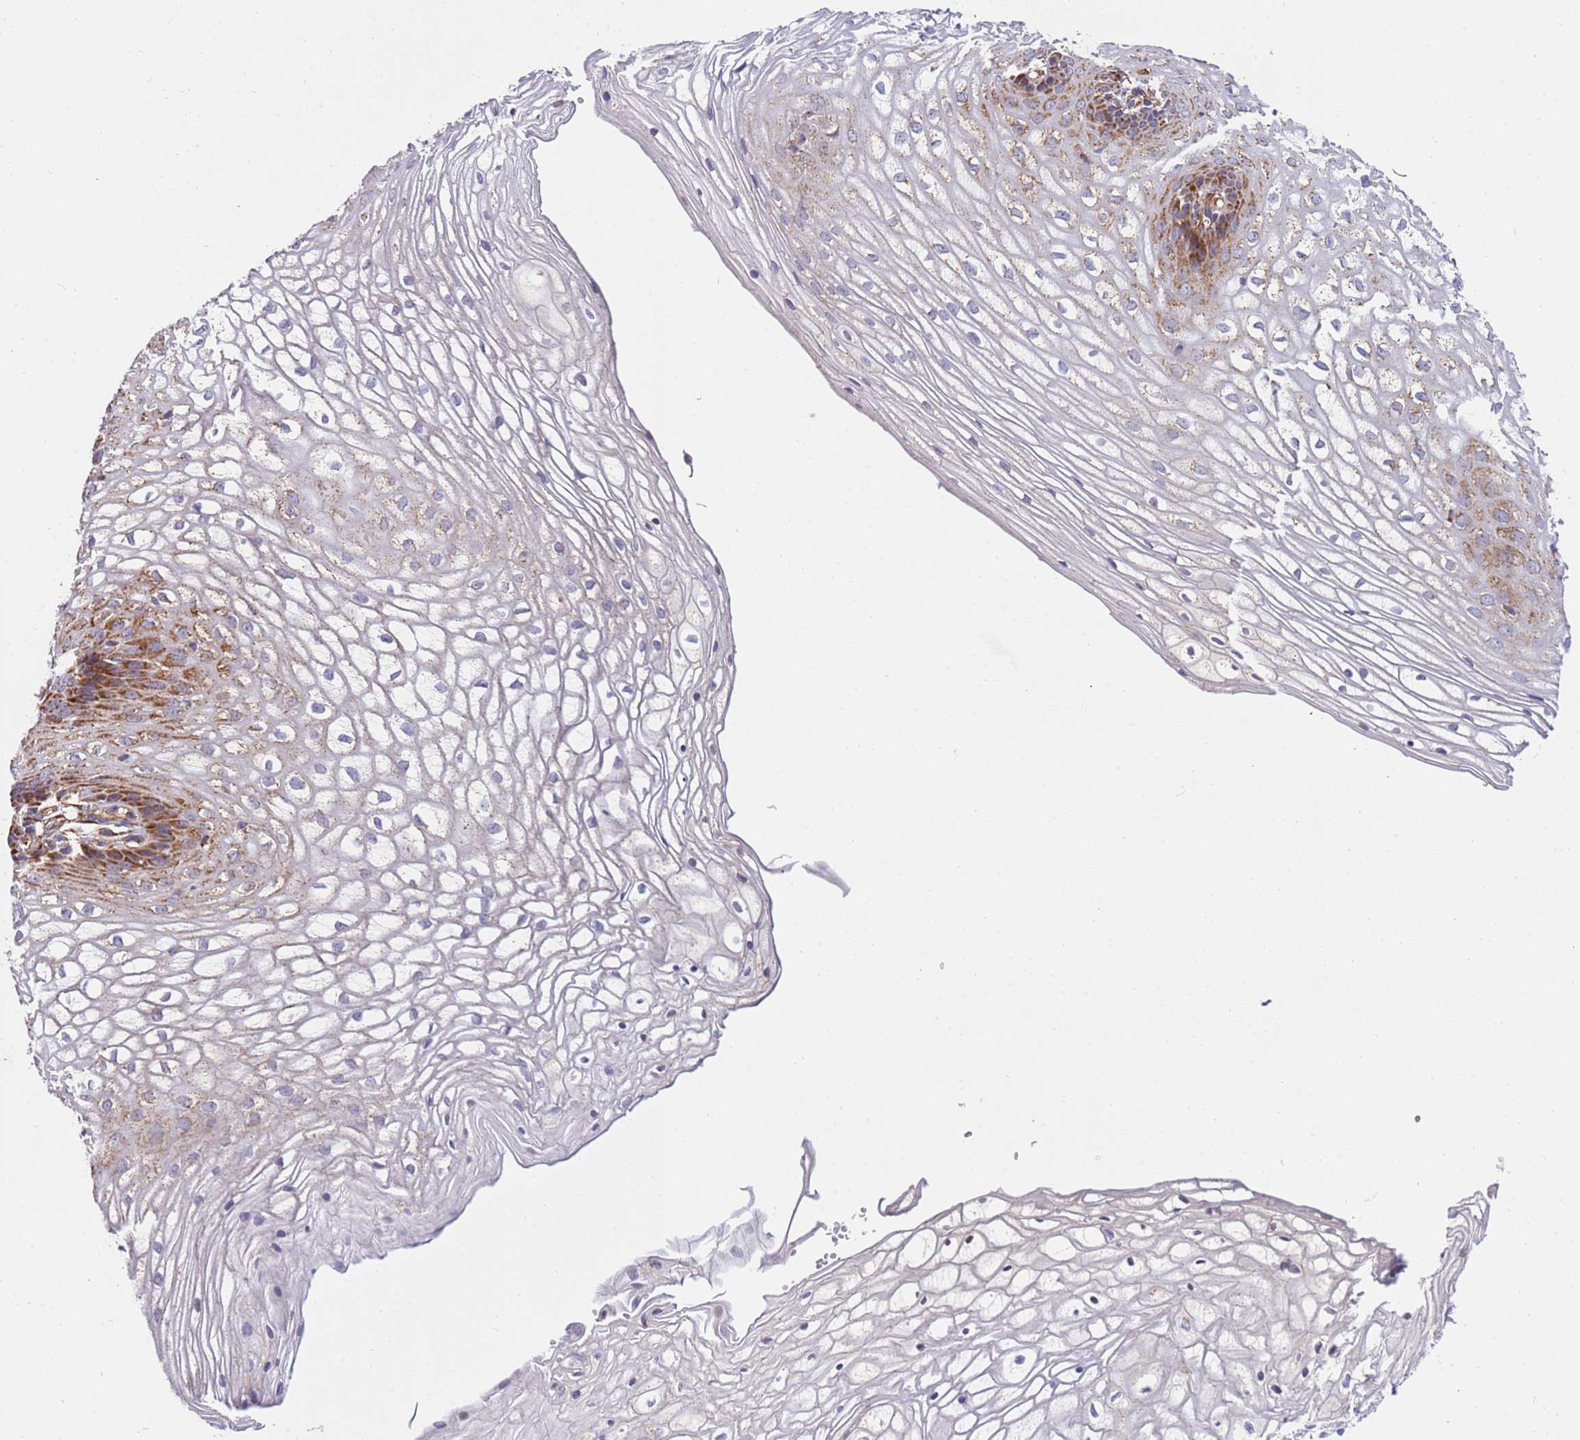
{"staining": {"intensity": "moderate", "quantity": "<25%", "location": "cytoplasmic/membranous"}, "tissue": "vagina", "cell_type": "Squamous epithelial cells", "image_type": "normal", "snomed": [{"axis": "morphology", "description": "Normal tissue, NOS"}, {"axis": "topography", "description": "Vagina"}], "caption": "A low amount of moderate cytoplasmic/membranous positivity is identified in about <25% of squamous epithelial cells in unremarkable vagina.", "gene": "MRPL20", "patient": {"sex": "female", "age": 34}}